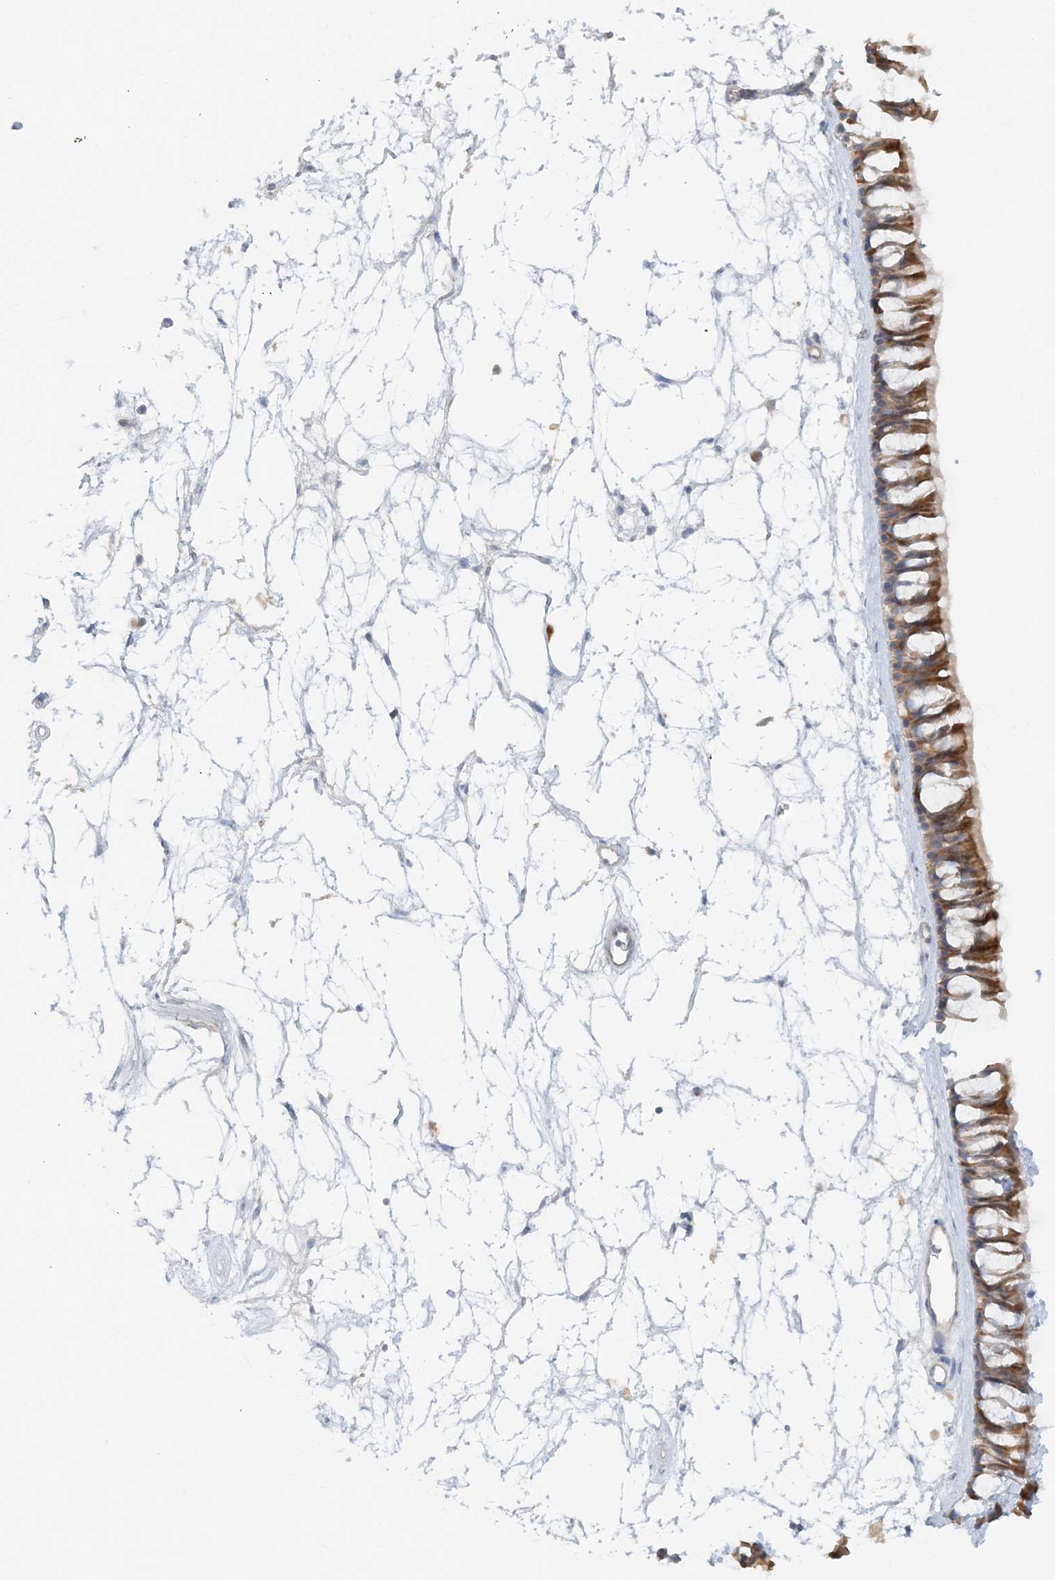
{"staining": {"intensity": "moderate", "quantity": ">75%", "location": "cytoplasmic/membranous"}, "tissue": "nasopharynx", "cell_type": "Respiratory epithelial cells", "image_type": "normal", "snomed": [{"axis": "morphology", "description": "Normal tissue, NOS"}, {"axis": "topography", "description": "Nasopharynx"}], "caption": "Moderate cytoplasmic/membranous staining for a protein is seen in about >75% of respiratory epithelial cells of normal nasopharynx using IHC.", "gene": "ATP11A", "patient": {"sex": "male", "age": 64}}